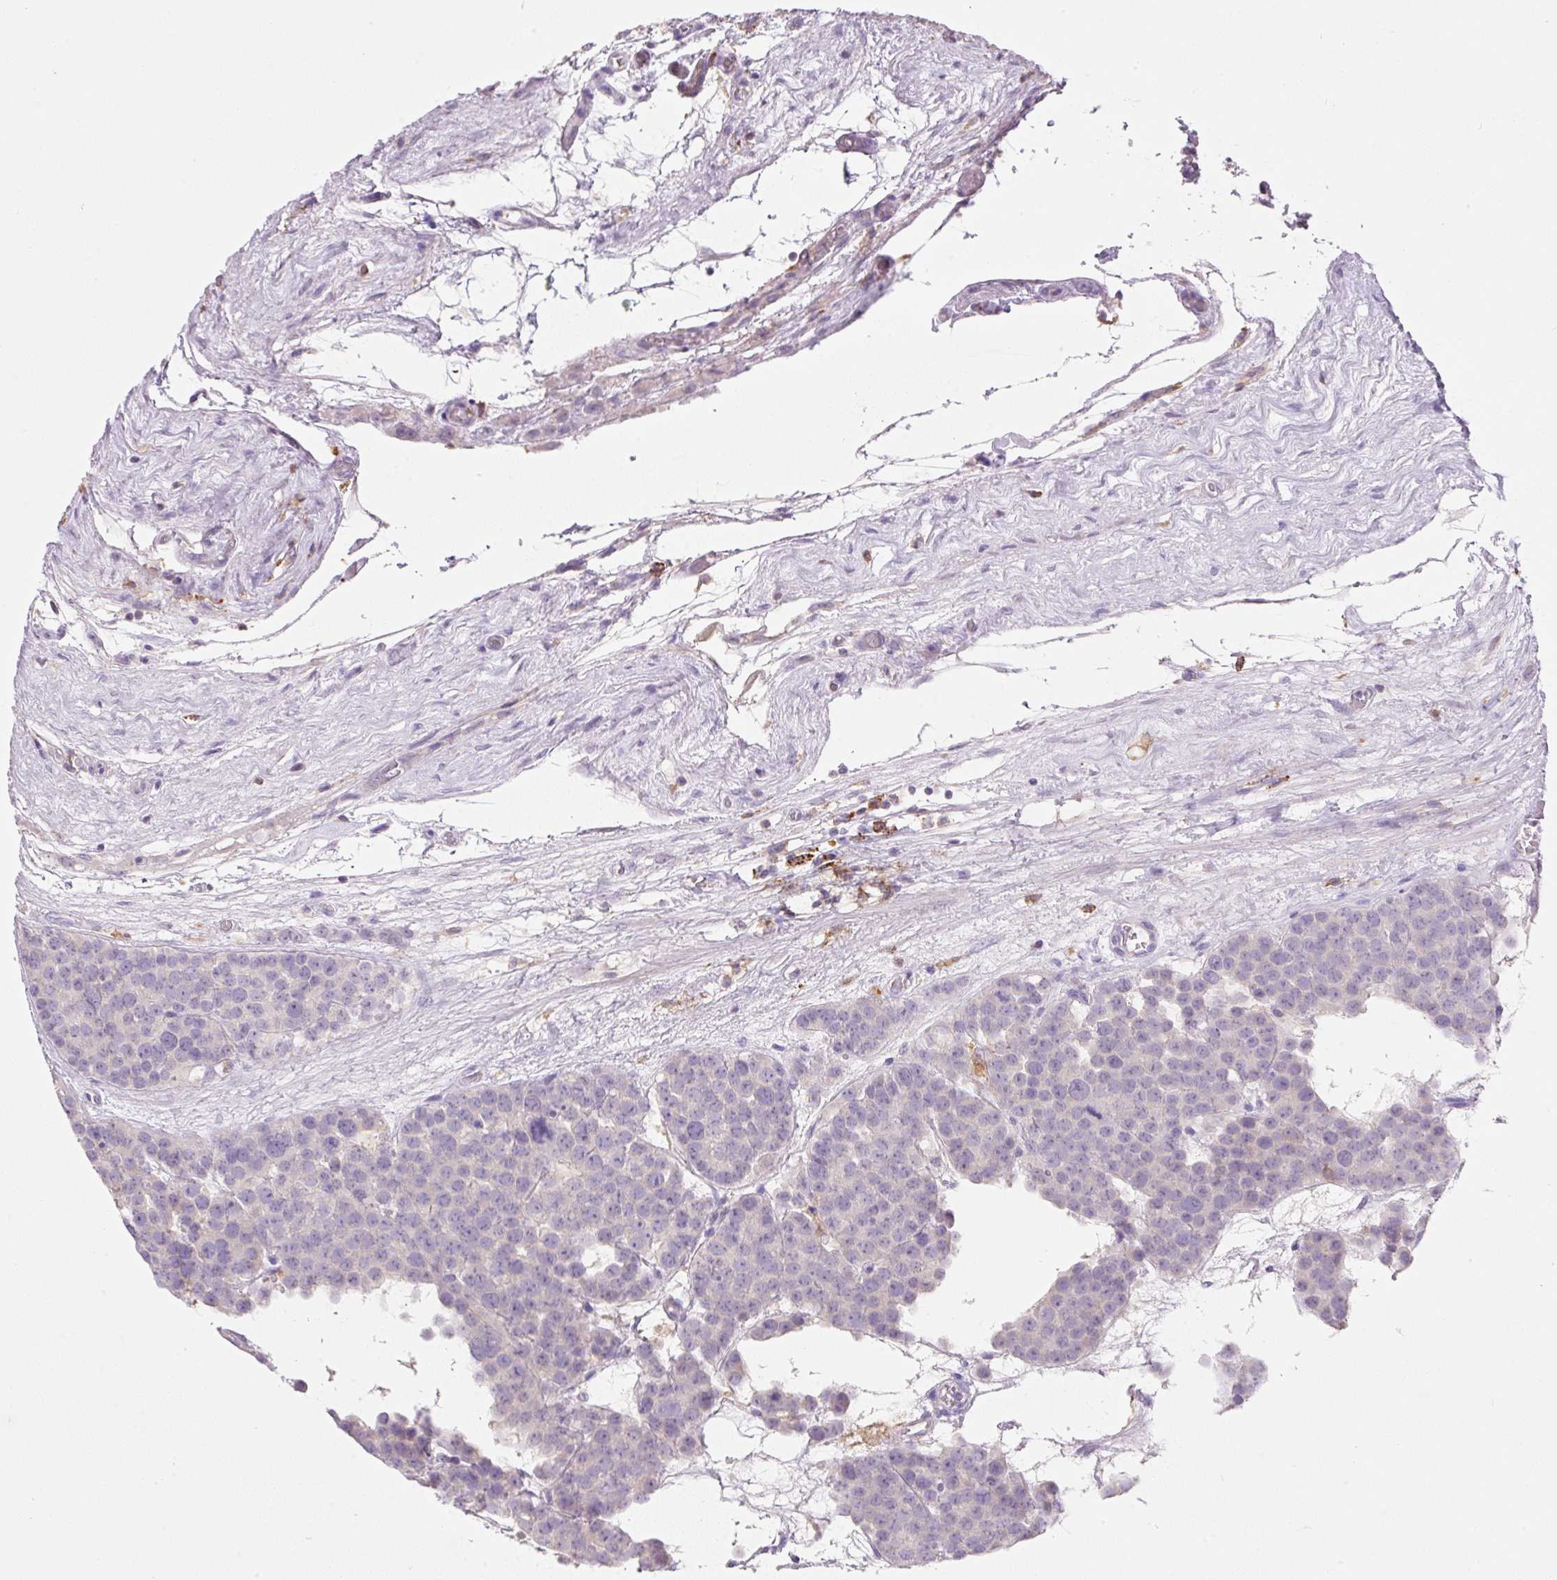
{"staining": {"intensity": "negative", "quantity": "none", "location": "none"}, "tissue": "testis cancer", "cell_type": "Tumor cells", "image_type": "cancer", "snomed": [{"axis": "morphology", "description": "Seminoma, NOS"}, {"axis": "topography", "description": "Testis"}], "caption": "Seminoma (testis) stained for a protein using IHC demonstrates no expression tumor cells.", "gene": "TDRD15", "patient": {"sex": "male", "age": 71}}